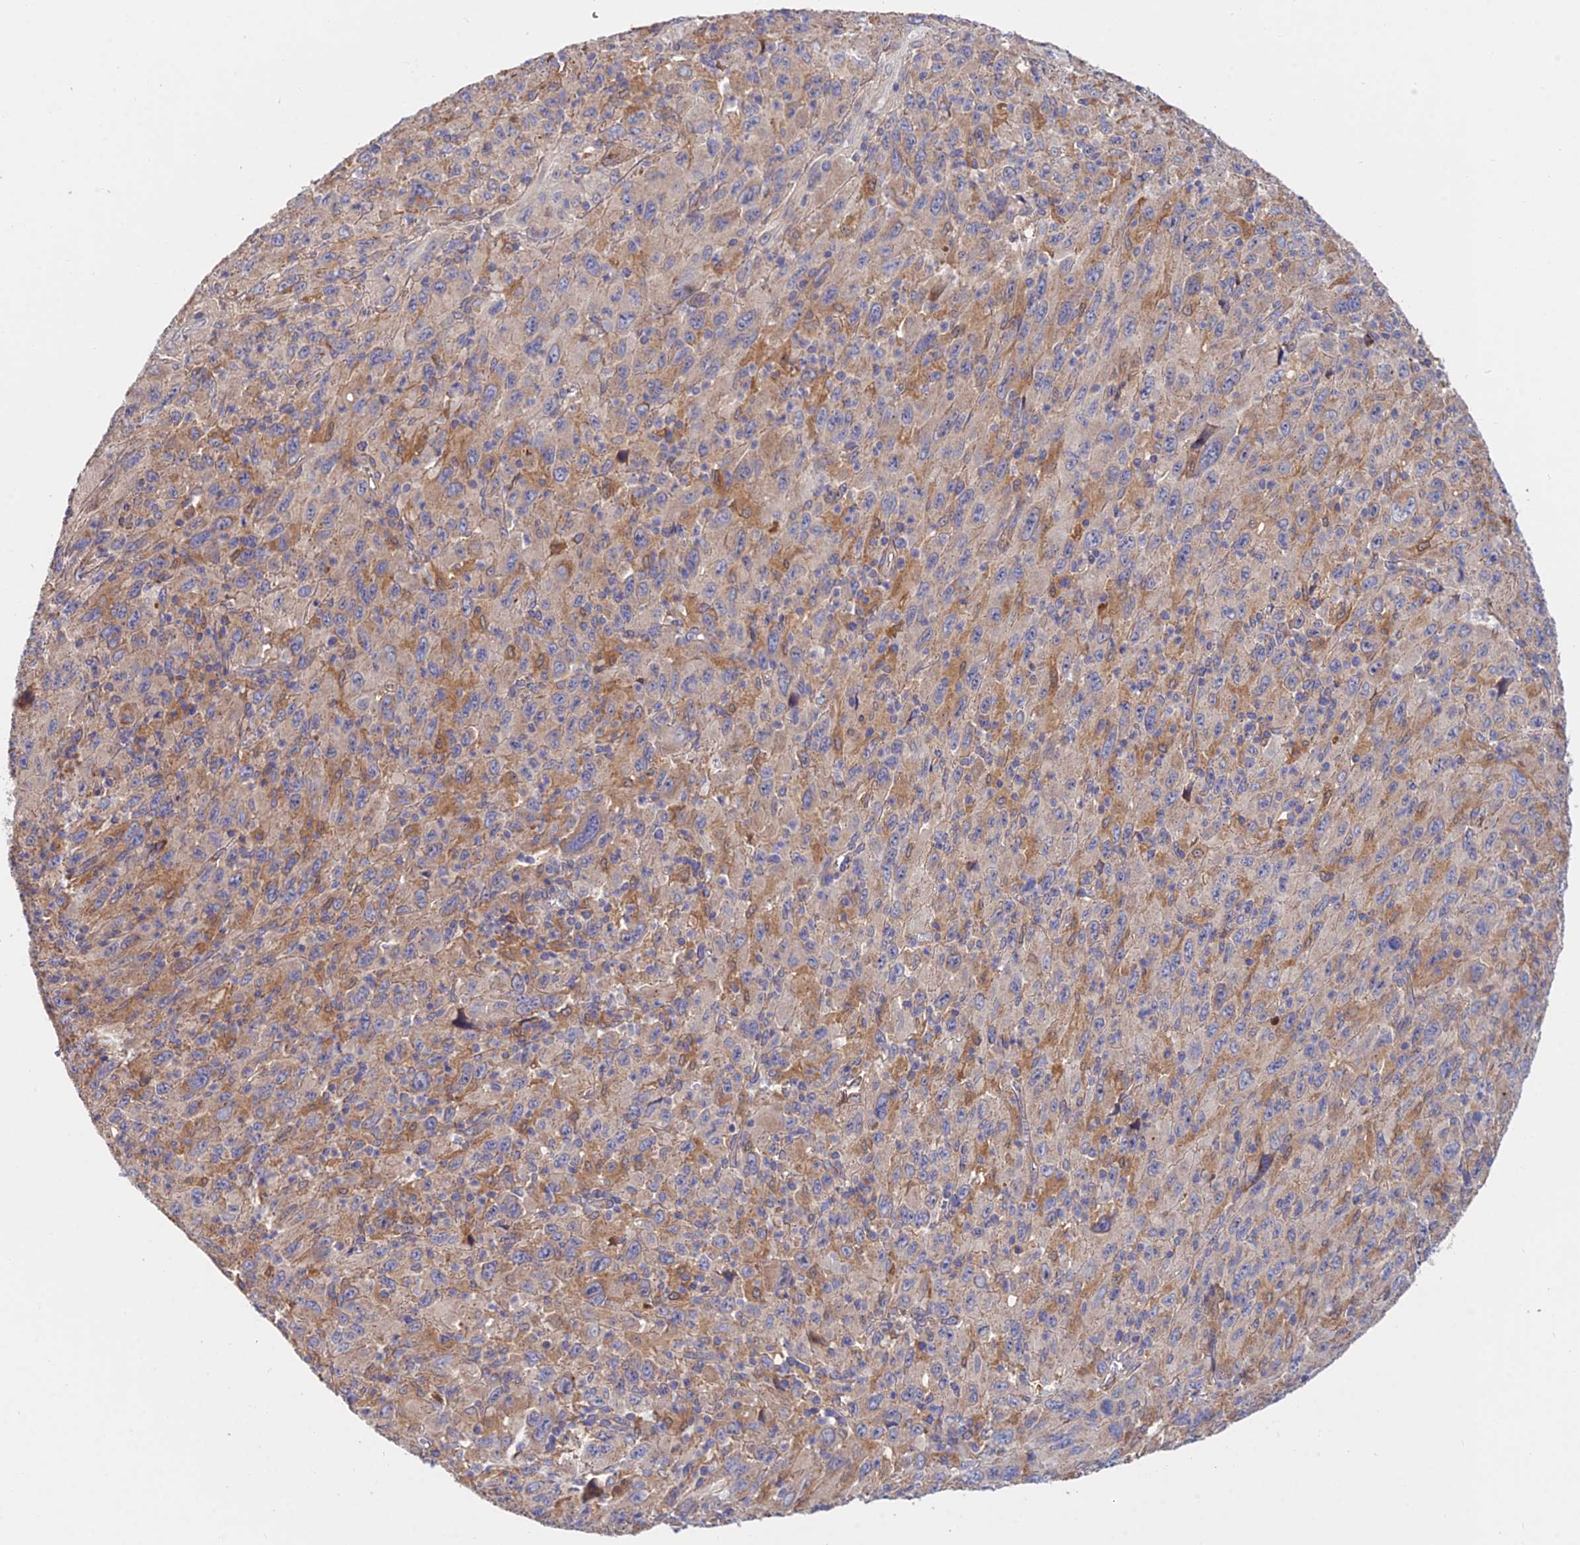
{"staining": {"intensity": "negative", "quantity": "none", "location": "none"}, "tissue": "melanoma", "cell_type": "Tumor cells", "image_type": "cancer", "snomed": [{"axis": "morphology", "description": "Malignant melanoma, Metastatic site"}, {"axis": "topography", "description": "Skin"}], "caption": "IHC of human malignant melanoma (metastatic site) shows no staining in tumor cells.", "gene": "CDC37L1", "patient": {"sex": "female", "age": 56}}